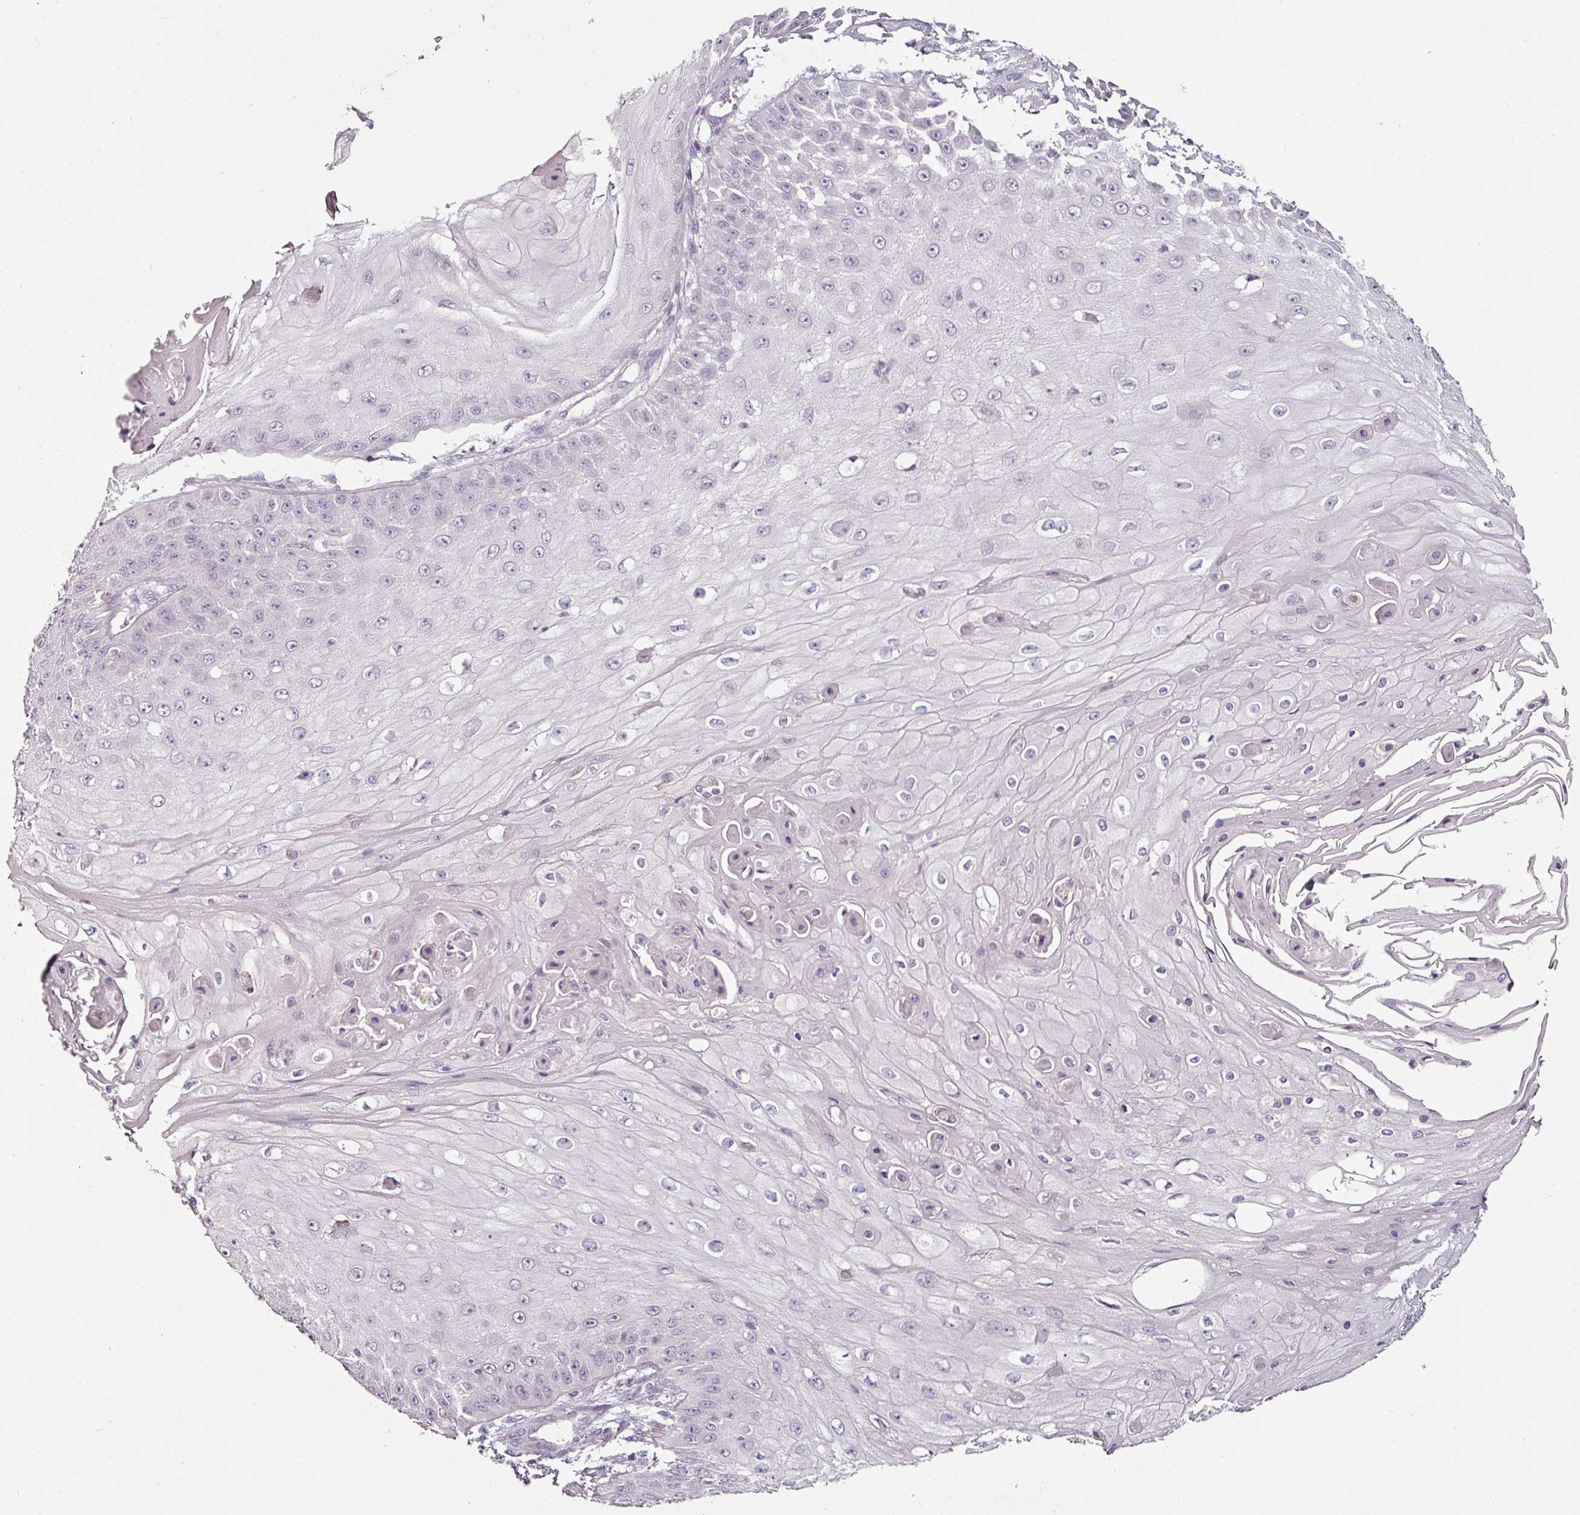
{"staining": {"intensity": "negative", "quantity": "none", "location": "none"}, "tissue": "skin cancer", "cell_type": "Tumor cells", "image_type": "cancer", "snomed": [{"axis": "morphology", "description": "Squamous cell carcinoma, NOS"}, {"axis": "topography", "description": "Skin"}], "caption": "Tumor cells show no significant protein staining in squamous cell carcinoma (skin).", "gene": "CAP2", "patient": {"sex": "male", "age": 70}}